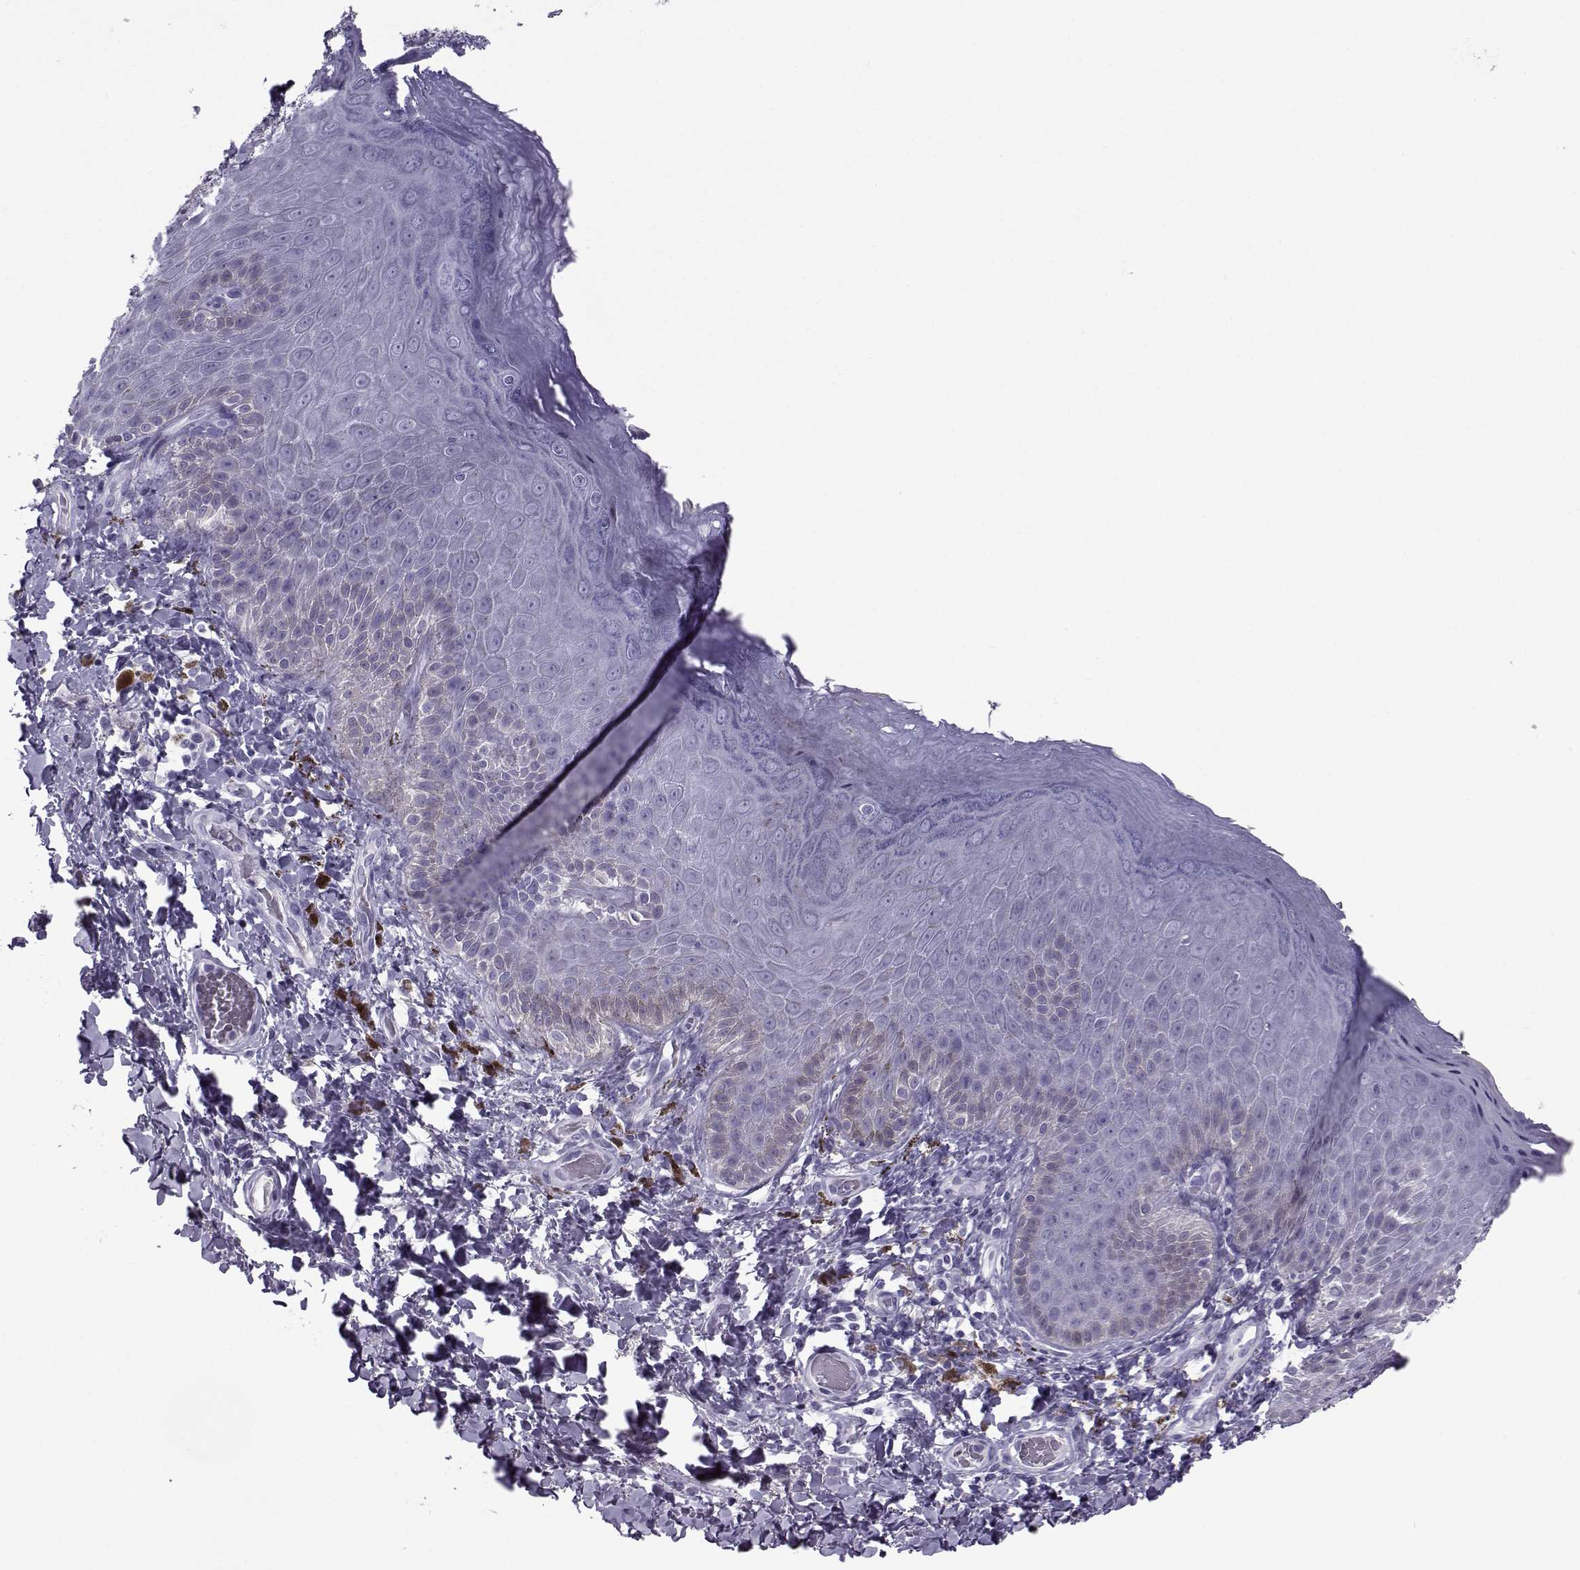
{"staining": {"intensity": "weak", "quantity": "<25%", "location": "cytoplasmic/membranous"}, "tissue": "skin", "cell_type": "Epidermal cells", "image_type": "normal", "snomed": [{"axis": "morphology", "description": "Normal tissue, NOS"}, {"axis": "topography", "description": "Anal"}], "caption": "Photomicrograph shows no protein staining in epidermal cells of benign skin.", "gene": "OIP5", "patient": {"sex": "male", "age": 53}}